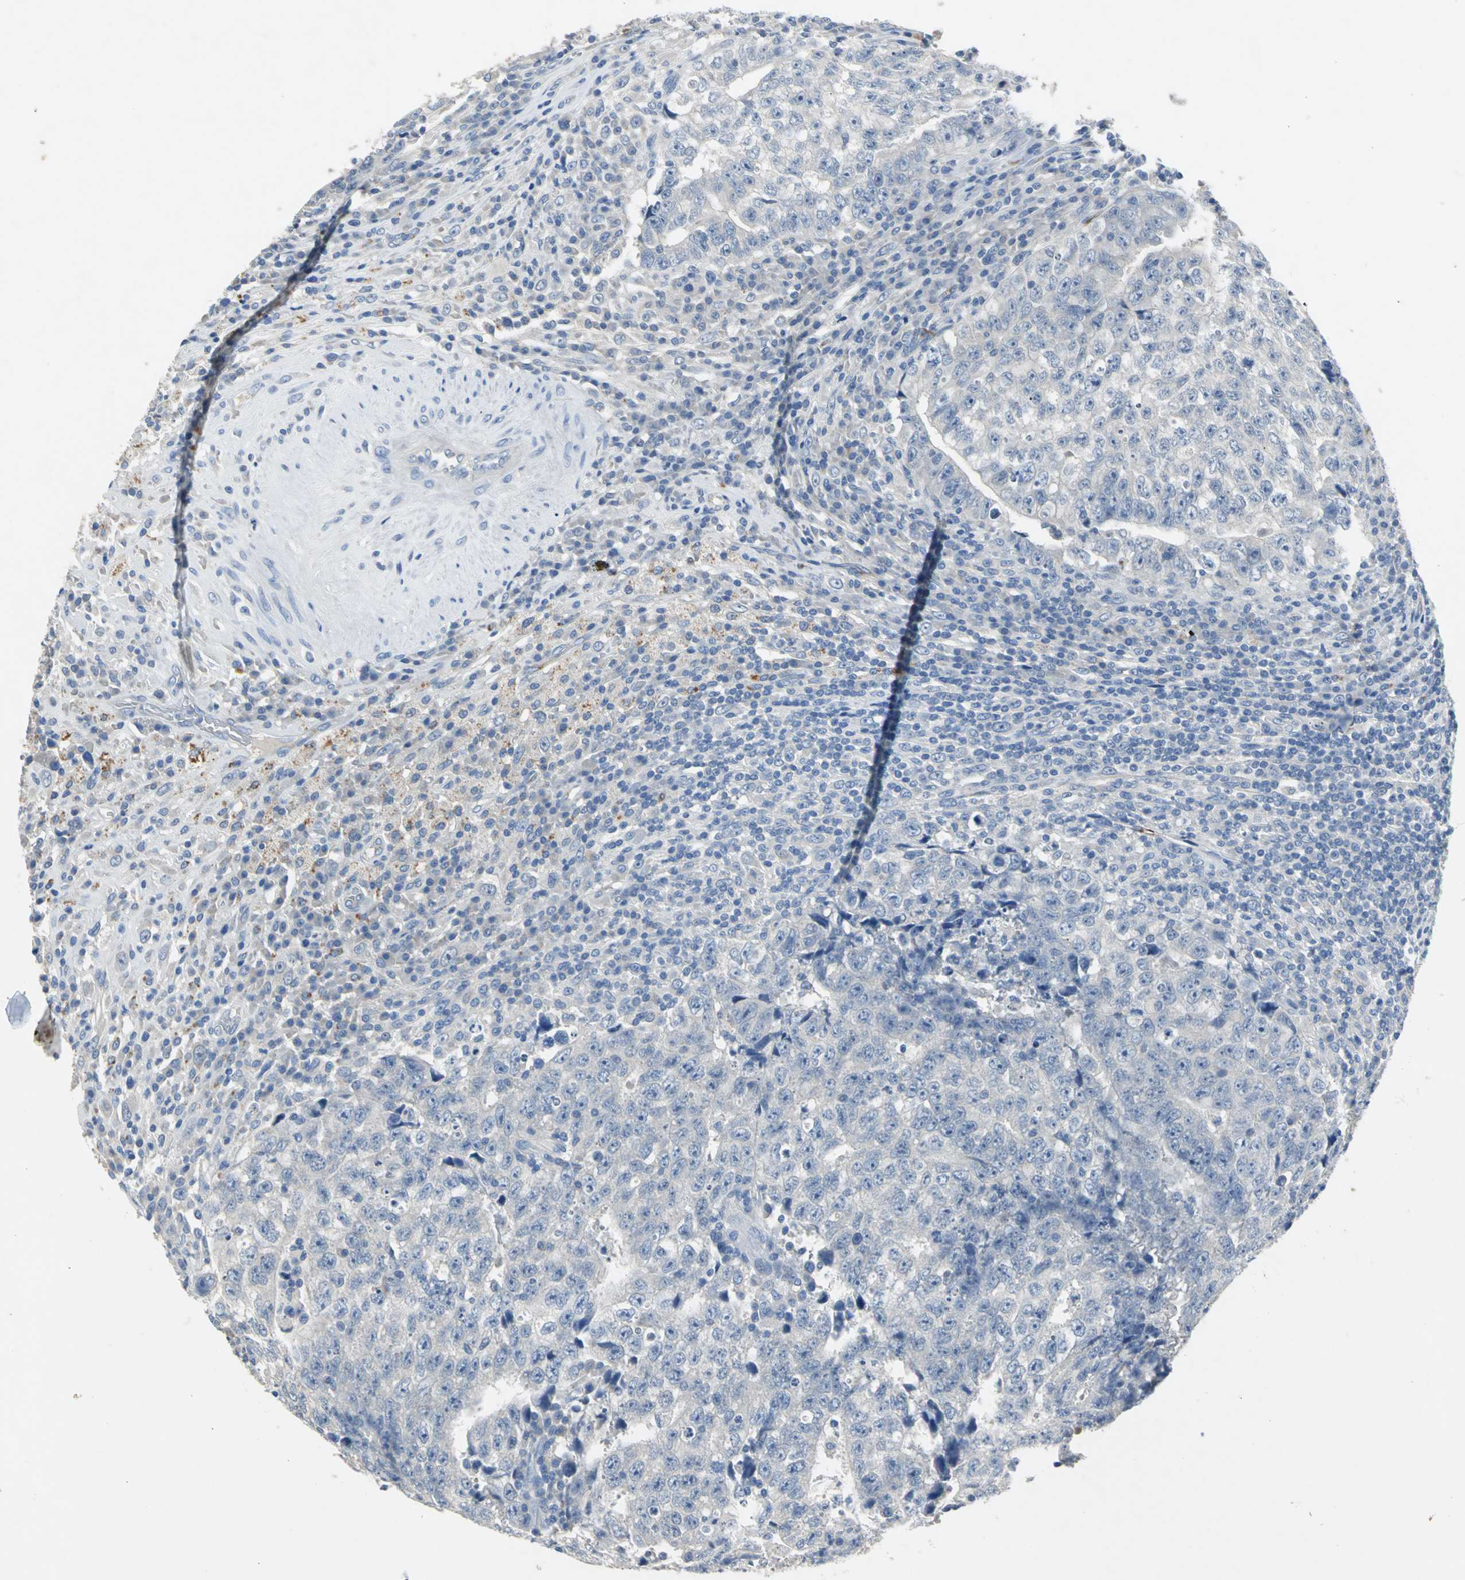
{"staining": {"intensity": "negative", "quantity": "none", "location": "none"}, "tissue": "testis cancer", "cell_type": "Tumor cells", "image_type": "cancer", "snomed": [{"axis": "morphology", "description": "Necrosis, NOS"}, {"axis": "morphology", "description": "Carcinoma, Embryonal, NOS"}, {"axis": "topography", "description": "Testis"}], "caption": "The photomicrograph demonstrates no significant positivity in tumor cells of testis cancer.", "gene": "EFNB3", "patient": {"sex": "male", "age": 19}}